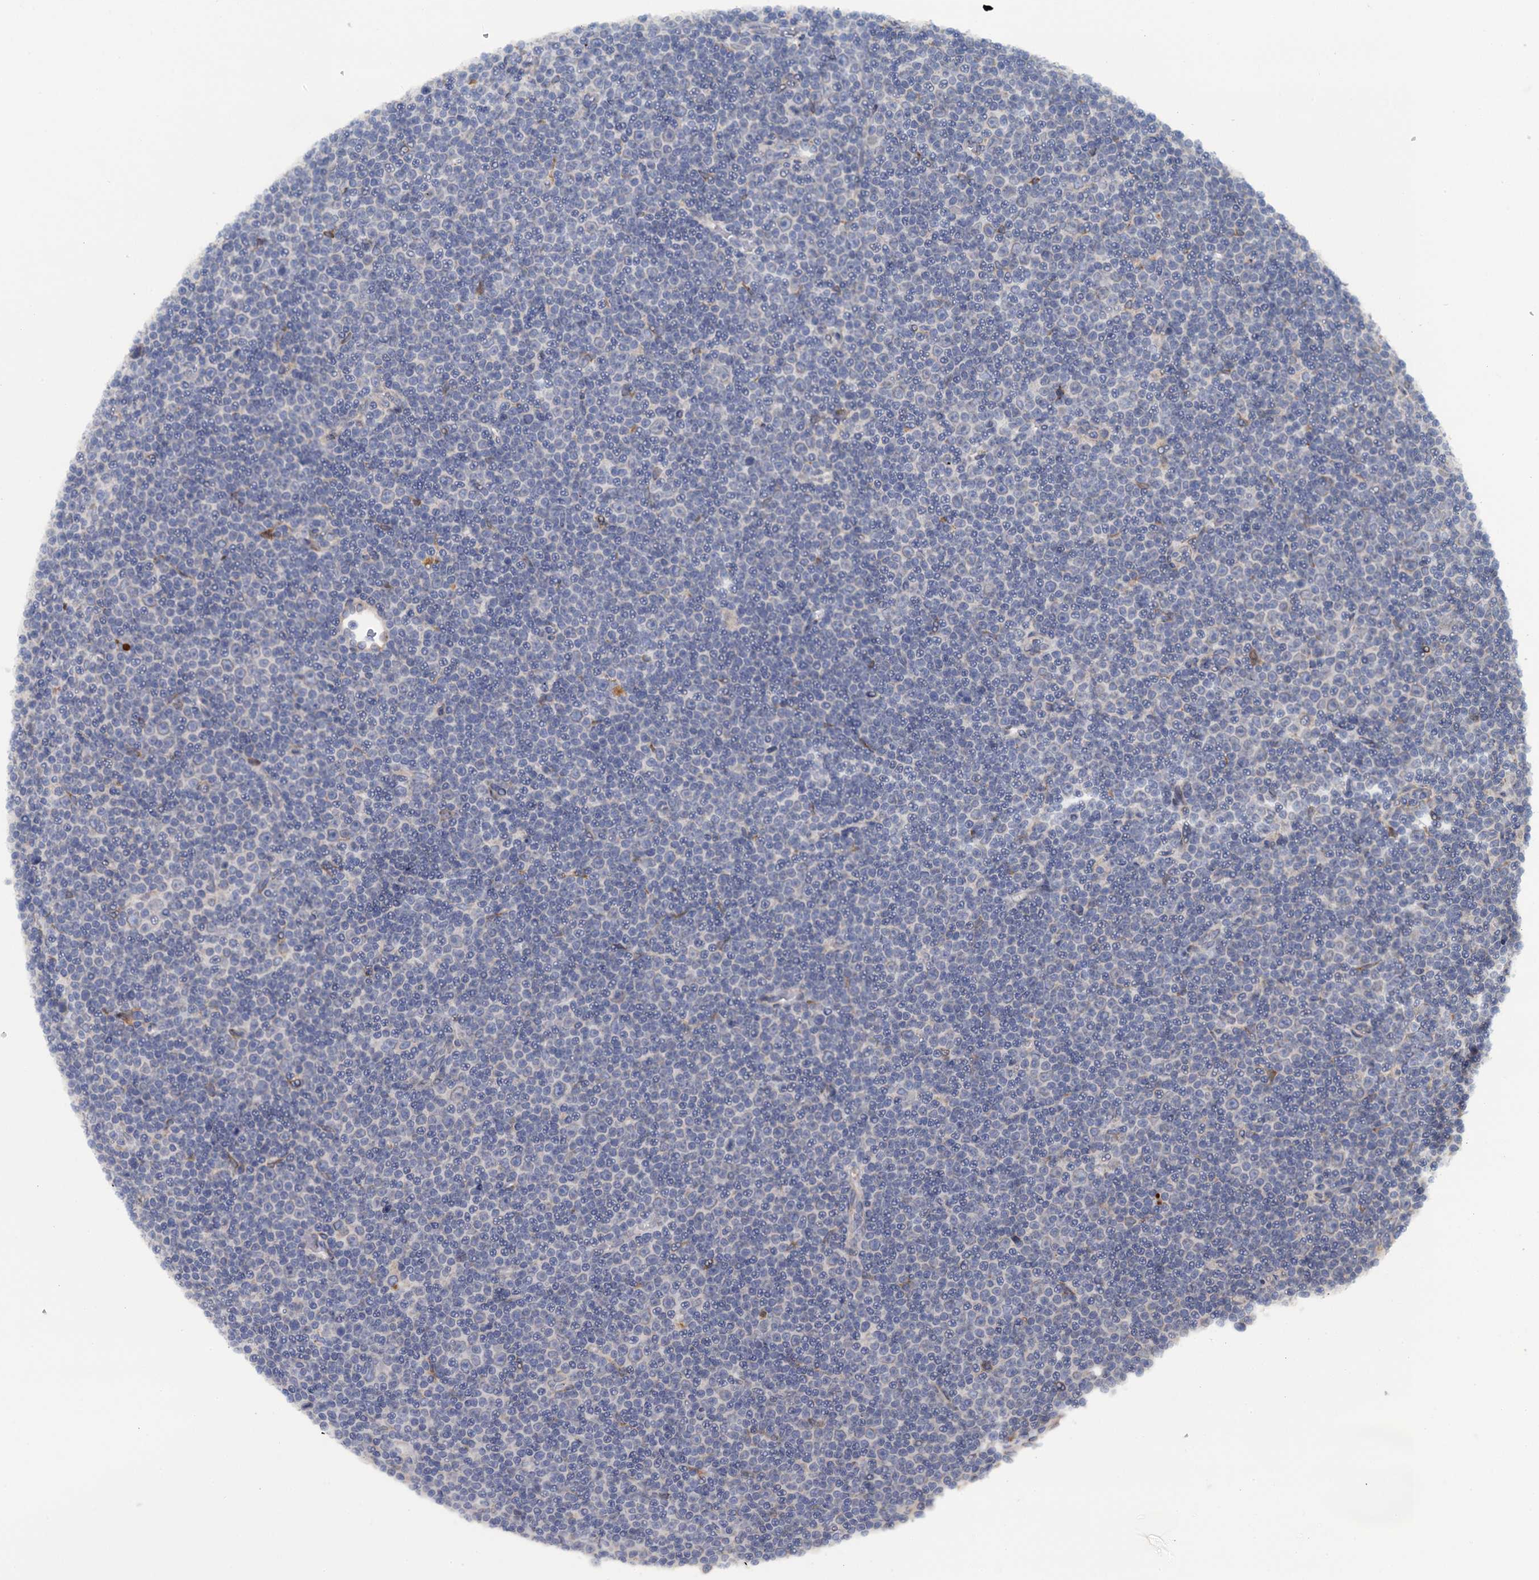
{"staining": {"intensity": "negative", "quantity": "none", "location": "none"}, "tissue": "lymphoma", "cell_type": "Tumor cells", "image_type": "cancer", "snomed": [{"axis": "morphology", "description": "Malignant lymphoma, non-Hodgkin's type, Low grade"}, {"axis": "topography", "description": "Lymph node"}], "caption": "The photomicrograph shows no significant staining in tumor cells of lymphoma.", "gene": "POGLUT3", "patient": {"sex": "female", "age": 67}}